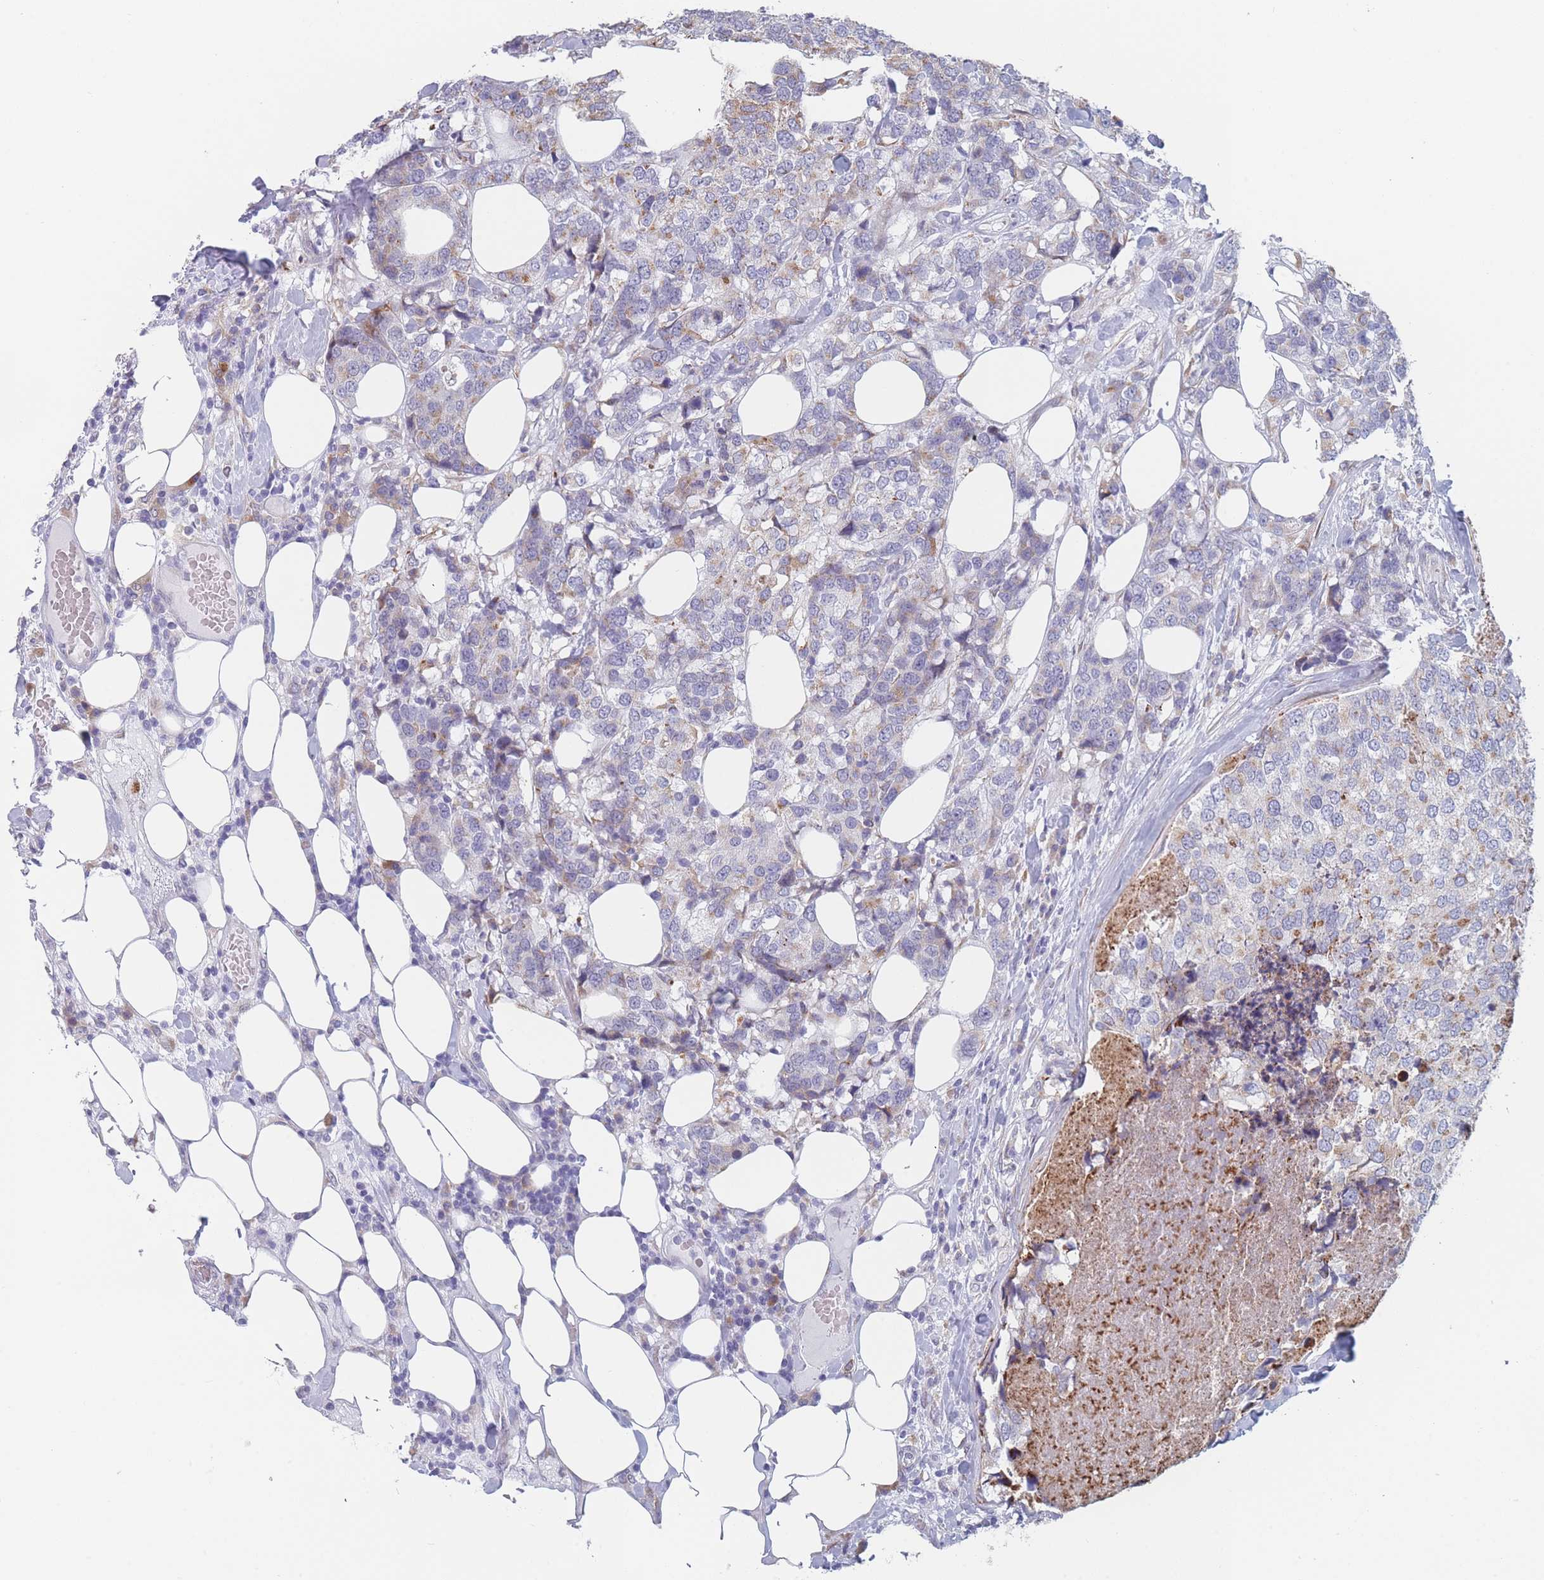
{"staining": {"intensity": "moderate", "quantity": "<25%", "location": "cytoplasmic/membranous"}, "tissue": "breast cancer", "cell_type": "Tumor cells", "image_type": "cancer", "snomed": [{"axis": "morphology", "description": "Lobular carcinoma"}, {"axis": "topography", "description": "Breast"}], "caption": "Lobular carcinoma (breast) stained with a brown dye displays moderate cytoplasmic/membranous positive expression in about <25% of tumor cells.", "gene": "TMED10", "patient": {"sex": "female", "age": 59}}